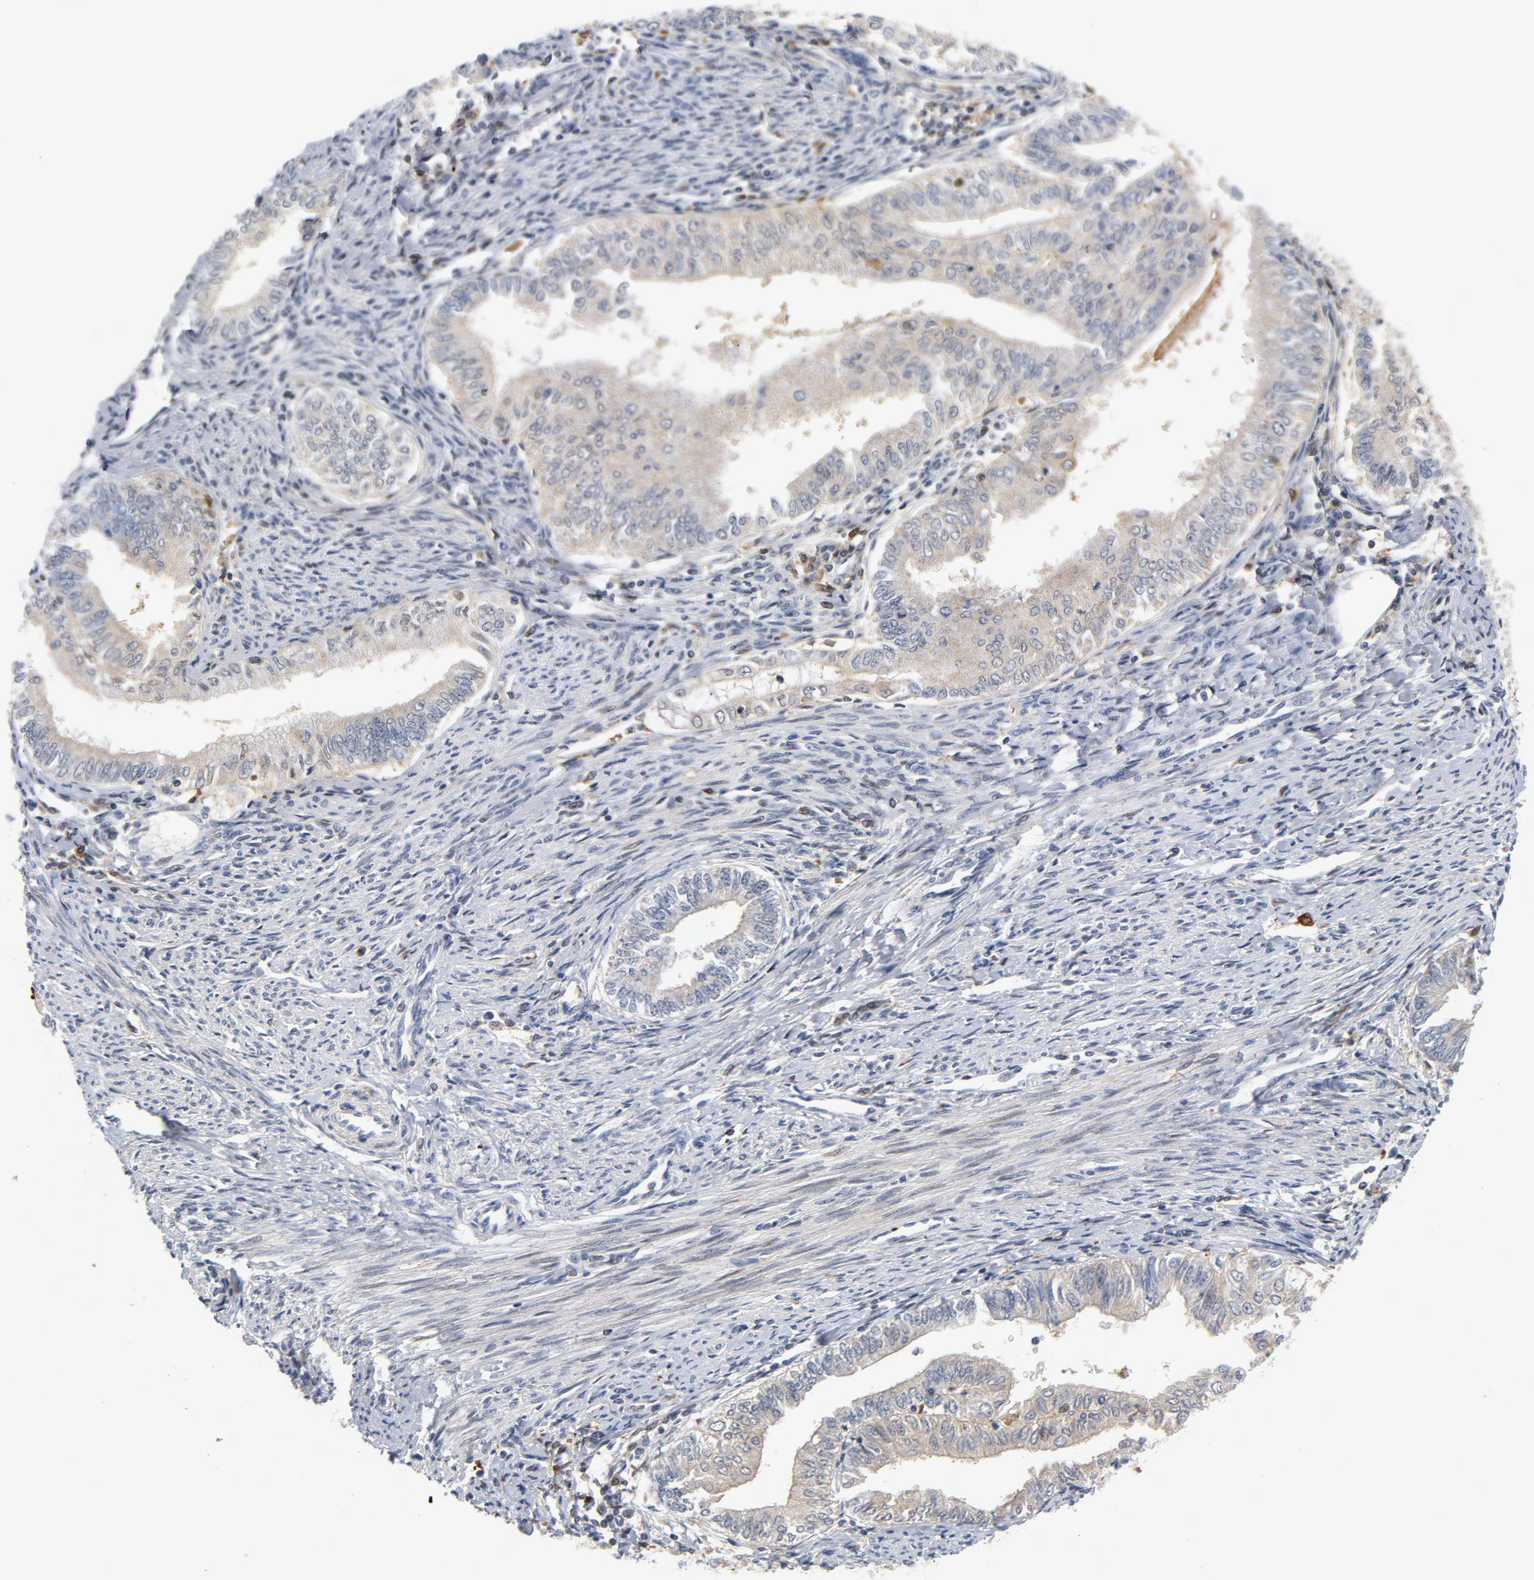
{"staining": {"intensity": "weak", "quantity": ">75%", "location": "cytoplasmic/membranous"}, "tissue": "endometrial cancer", "cell_type": "Tumor cells", "image_type": "cancer", "snomed": [{"axis": "morphology", "description": "Adenocarcinoma, NOS"}, {"axis": "topography", "description": "Endometrium"}], "caption": "DAB immunohistochemical staining of human endometrial adenocarcinoma demonstrates weak cytoplasmic/membranous protein expression in approximately >75% of tumor cells. (brown staining indicates protein expression, while blue staining denotes nuclei).", "gene": "RAPGEF4", "patient": {"sex": "female", "age": 66}}